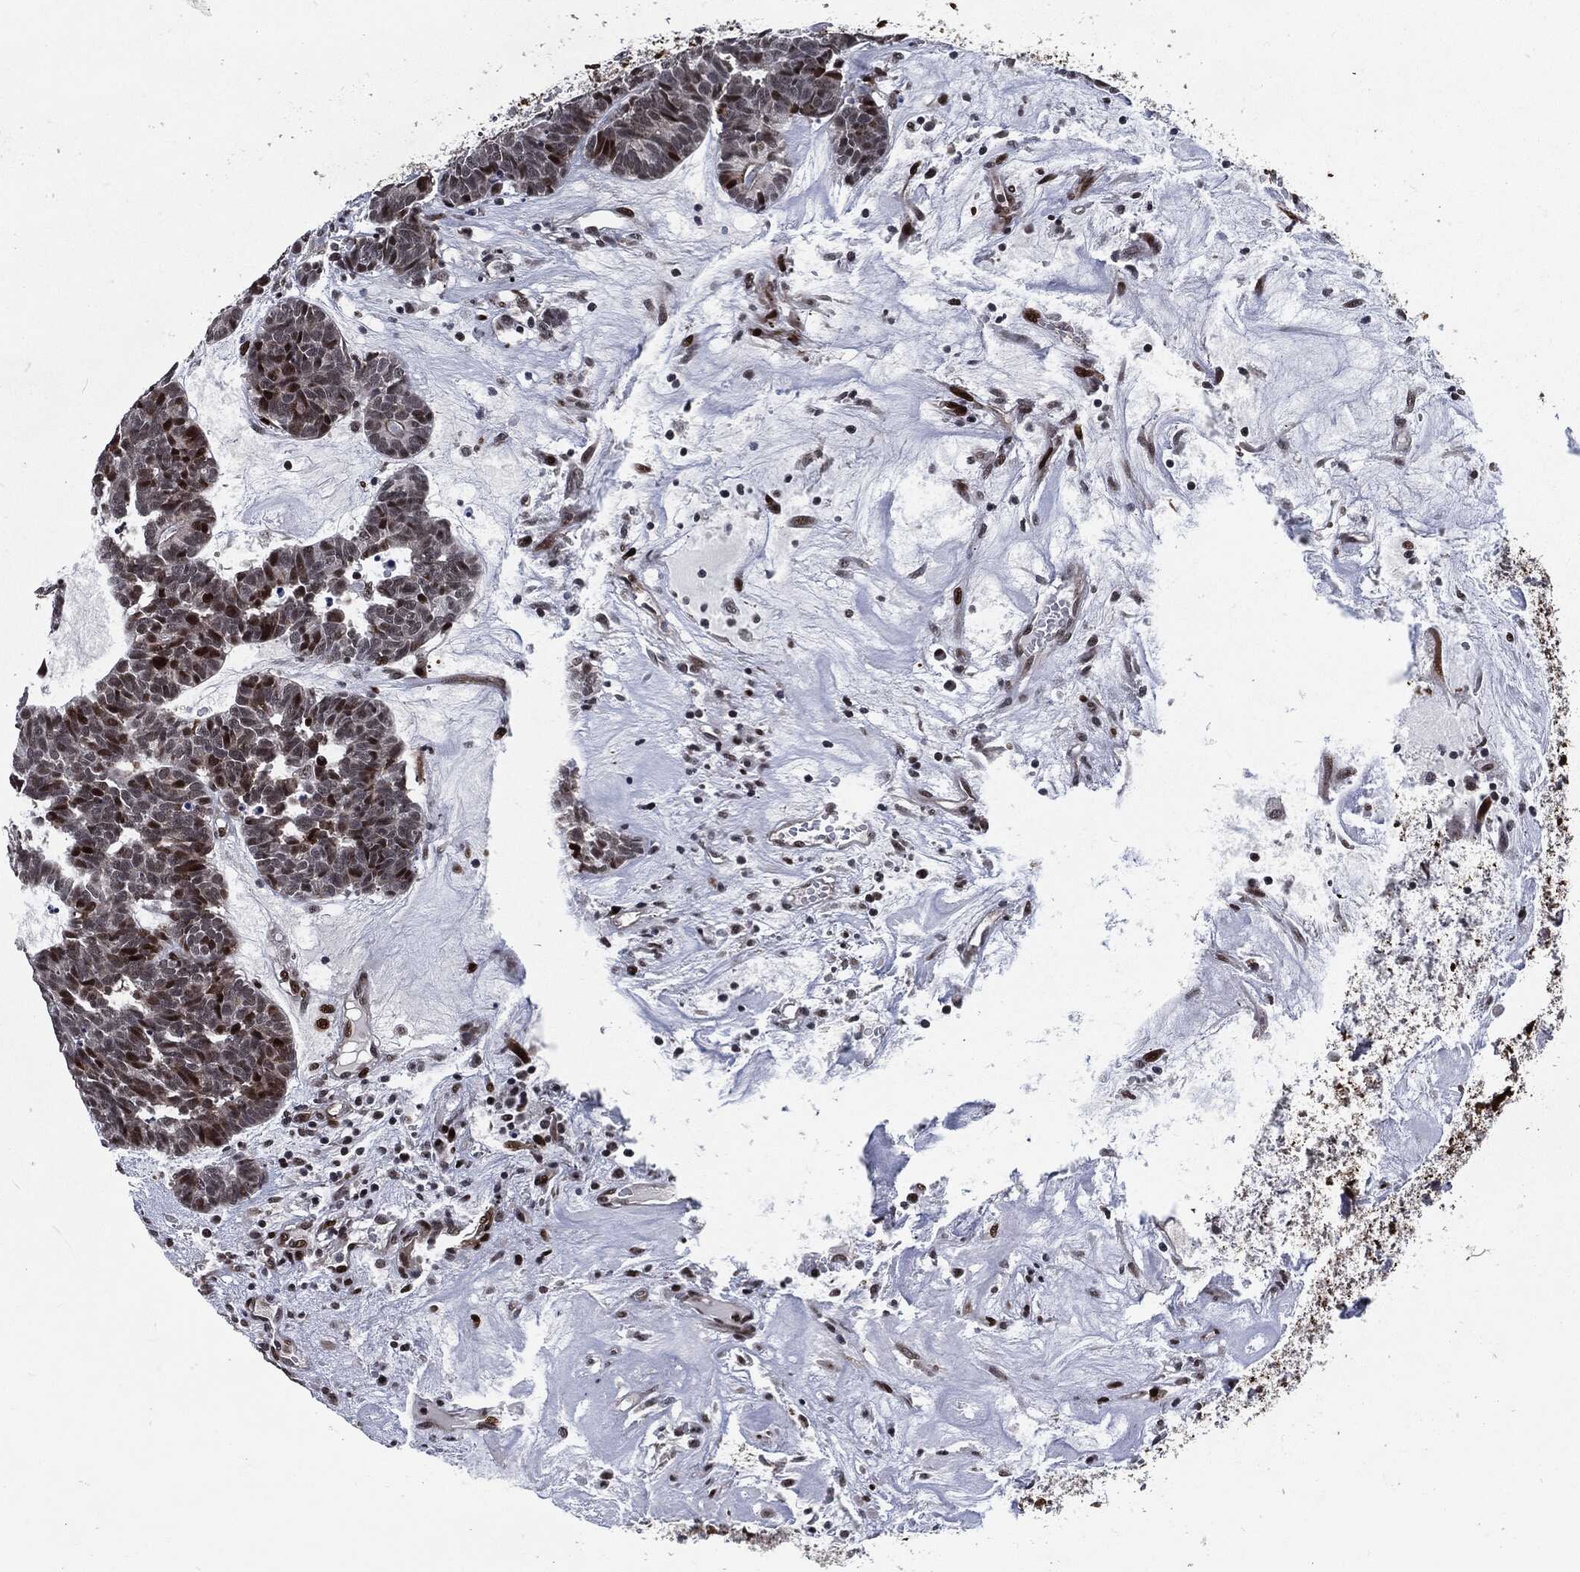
{"staining": {"intensity": "strong", "quantity": "<25%", "location": "nuclear"}, "tissue": "head and neck cancer", "cell_type": "Tumor cells", "image_type": "cancer", "snomed": [{"axis": "morphology", "description": "Adenocarcinoma, NOS"}, {"axis": "topography", "description": "Head-Neck"}], "caption": "Strong nuclear positivity for a protein is present in approximately <25% of tumor cells of head and neck cancer (adenocarcinoma) using immunohistochemistry.", "gene": "AKT2", "patient": {"sex": "female", "age": 81}}